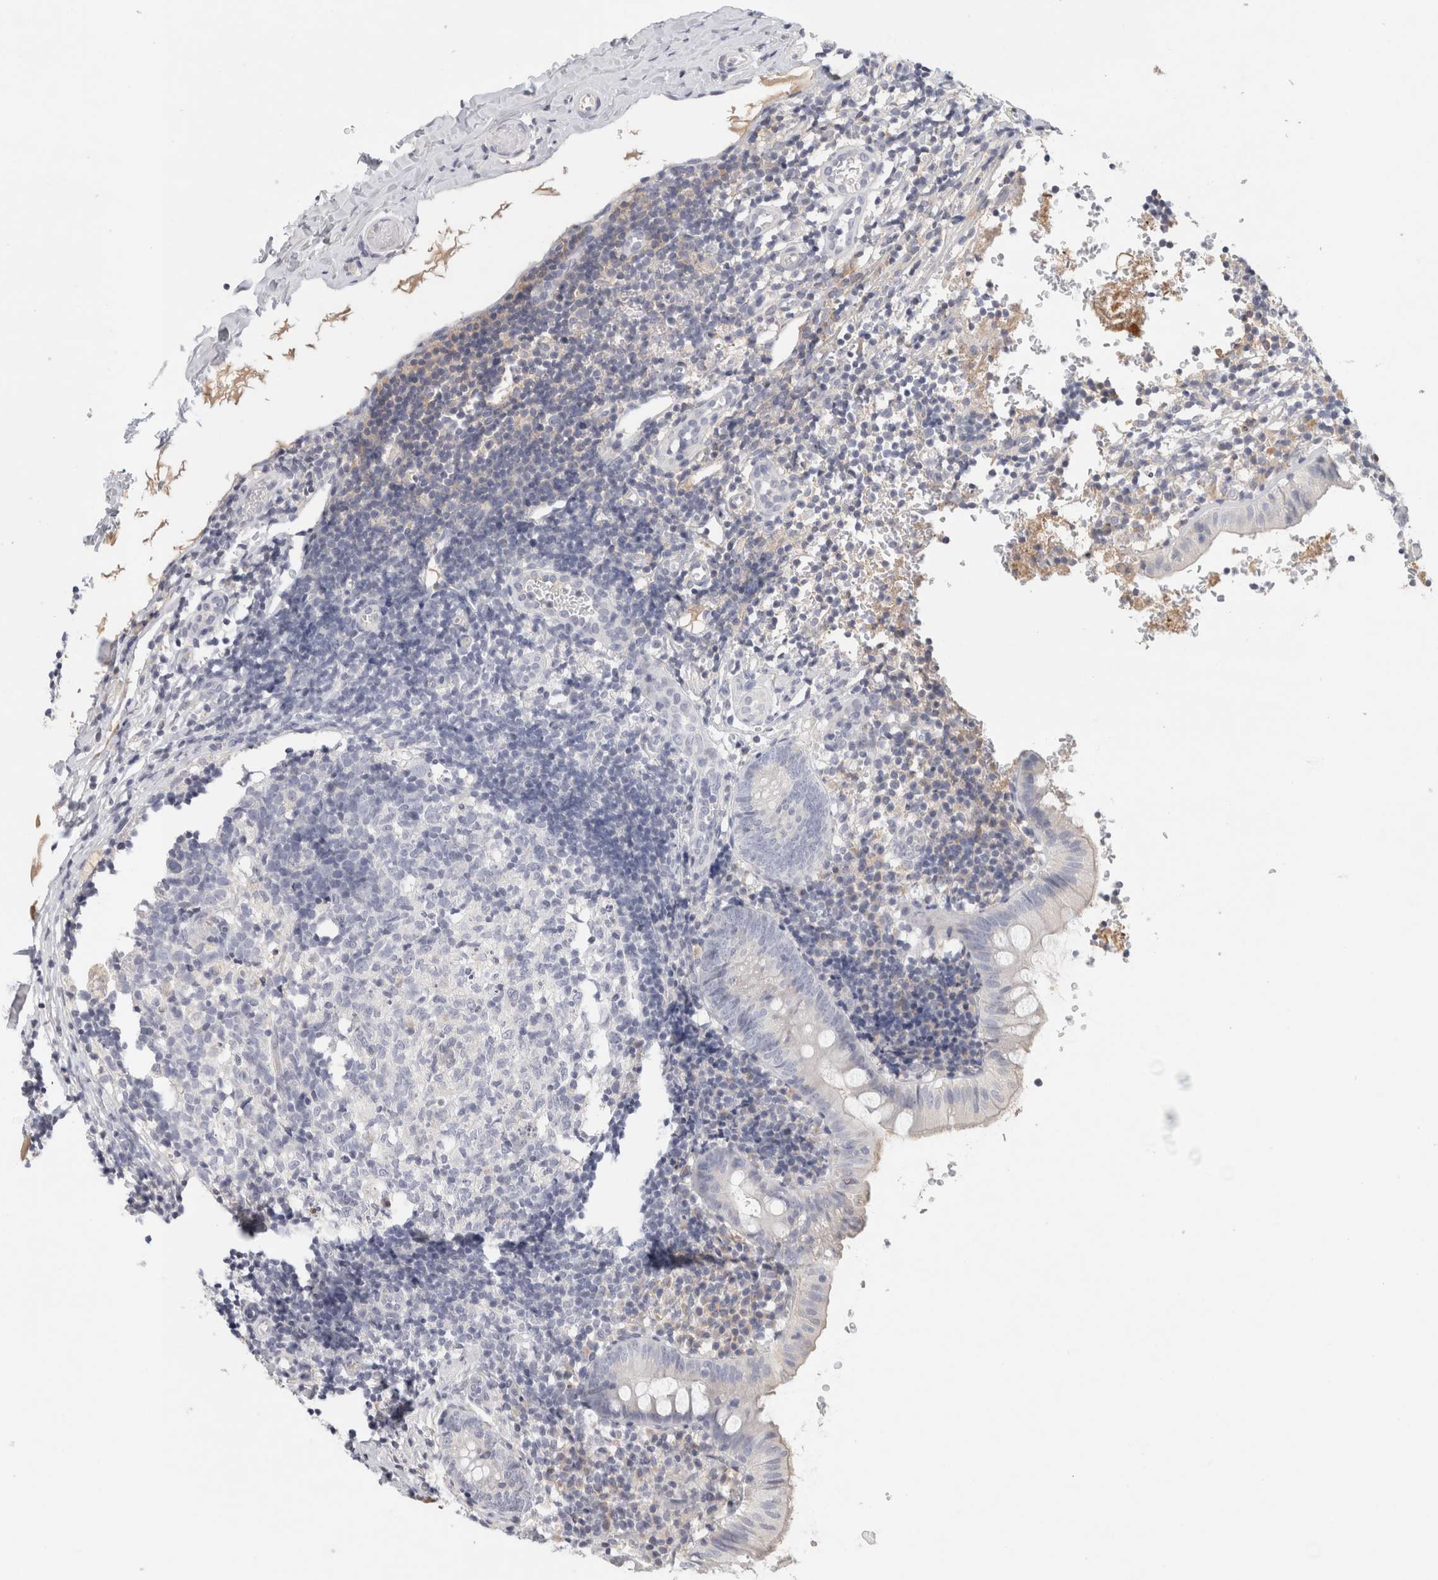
{"staining": {"intensity": "negative", "quantity": "none", "location": "none"}, "tissue": "appendix", "cell_type": "Glandular cells", "image_type": "normal", "snomed": [{"axis": "morphology", "description": "Normal tissue, NOS"}, {"axis": "topography", "description": "Appendix"}], "caption": "Glandular cells show no significant positivity in normal appendix. (Immunohistochemistry, brightfield microscopy, high magnification).", "gene": "STK31", "patient": {"sex": "male", "age": 8}}